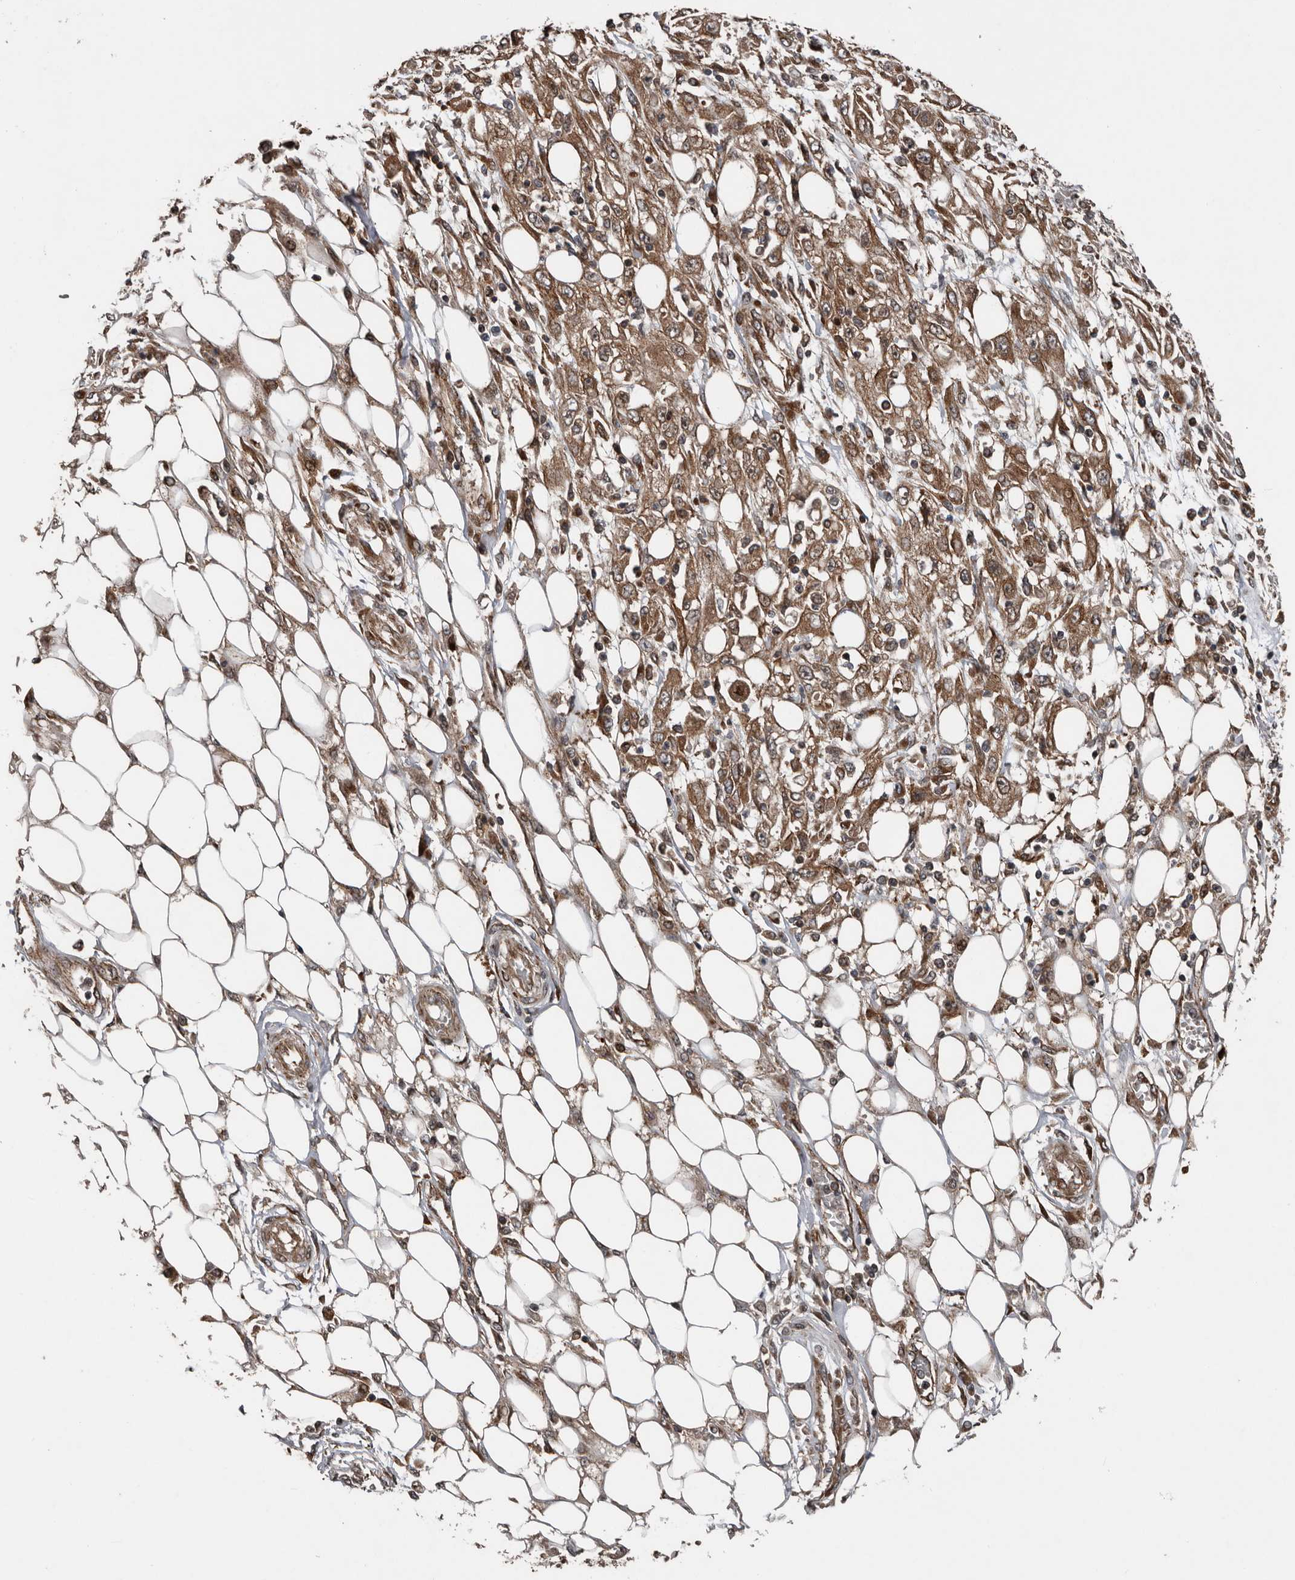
{"staining": {"intensity": "moderate", "quantity": ">75%", "location": "cytoplasmic/membranous,nuclear"}, "tissue": "skin cancer", "cell_type": "Tumor cells", "image_type": "cancer", "snomed": [{"axis": "morphology", "description": "Squamous cell carcinoma, NOS"}, {"axis": "morphology", "description": "Squamous cell carcinoma, metastatic, NOS"}, {"axis": "topography", "description": "Skin"}, {"axis": "topography", "description": "Lymph node"}], "caption": "The histopathology image displays a brown stain indicating the presence of a protein in the cytoplasmic/membranous and nuclear of tumor cells in metastatic squamous cell carcinoma (skin). (DAB = brown stain, brightfield microscopy at high magnification).", "gene": "CCDC190", "patient": {"sex": "male", "age": 75}}